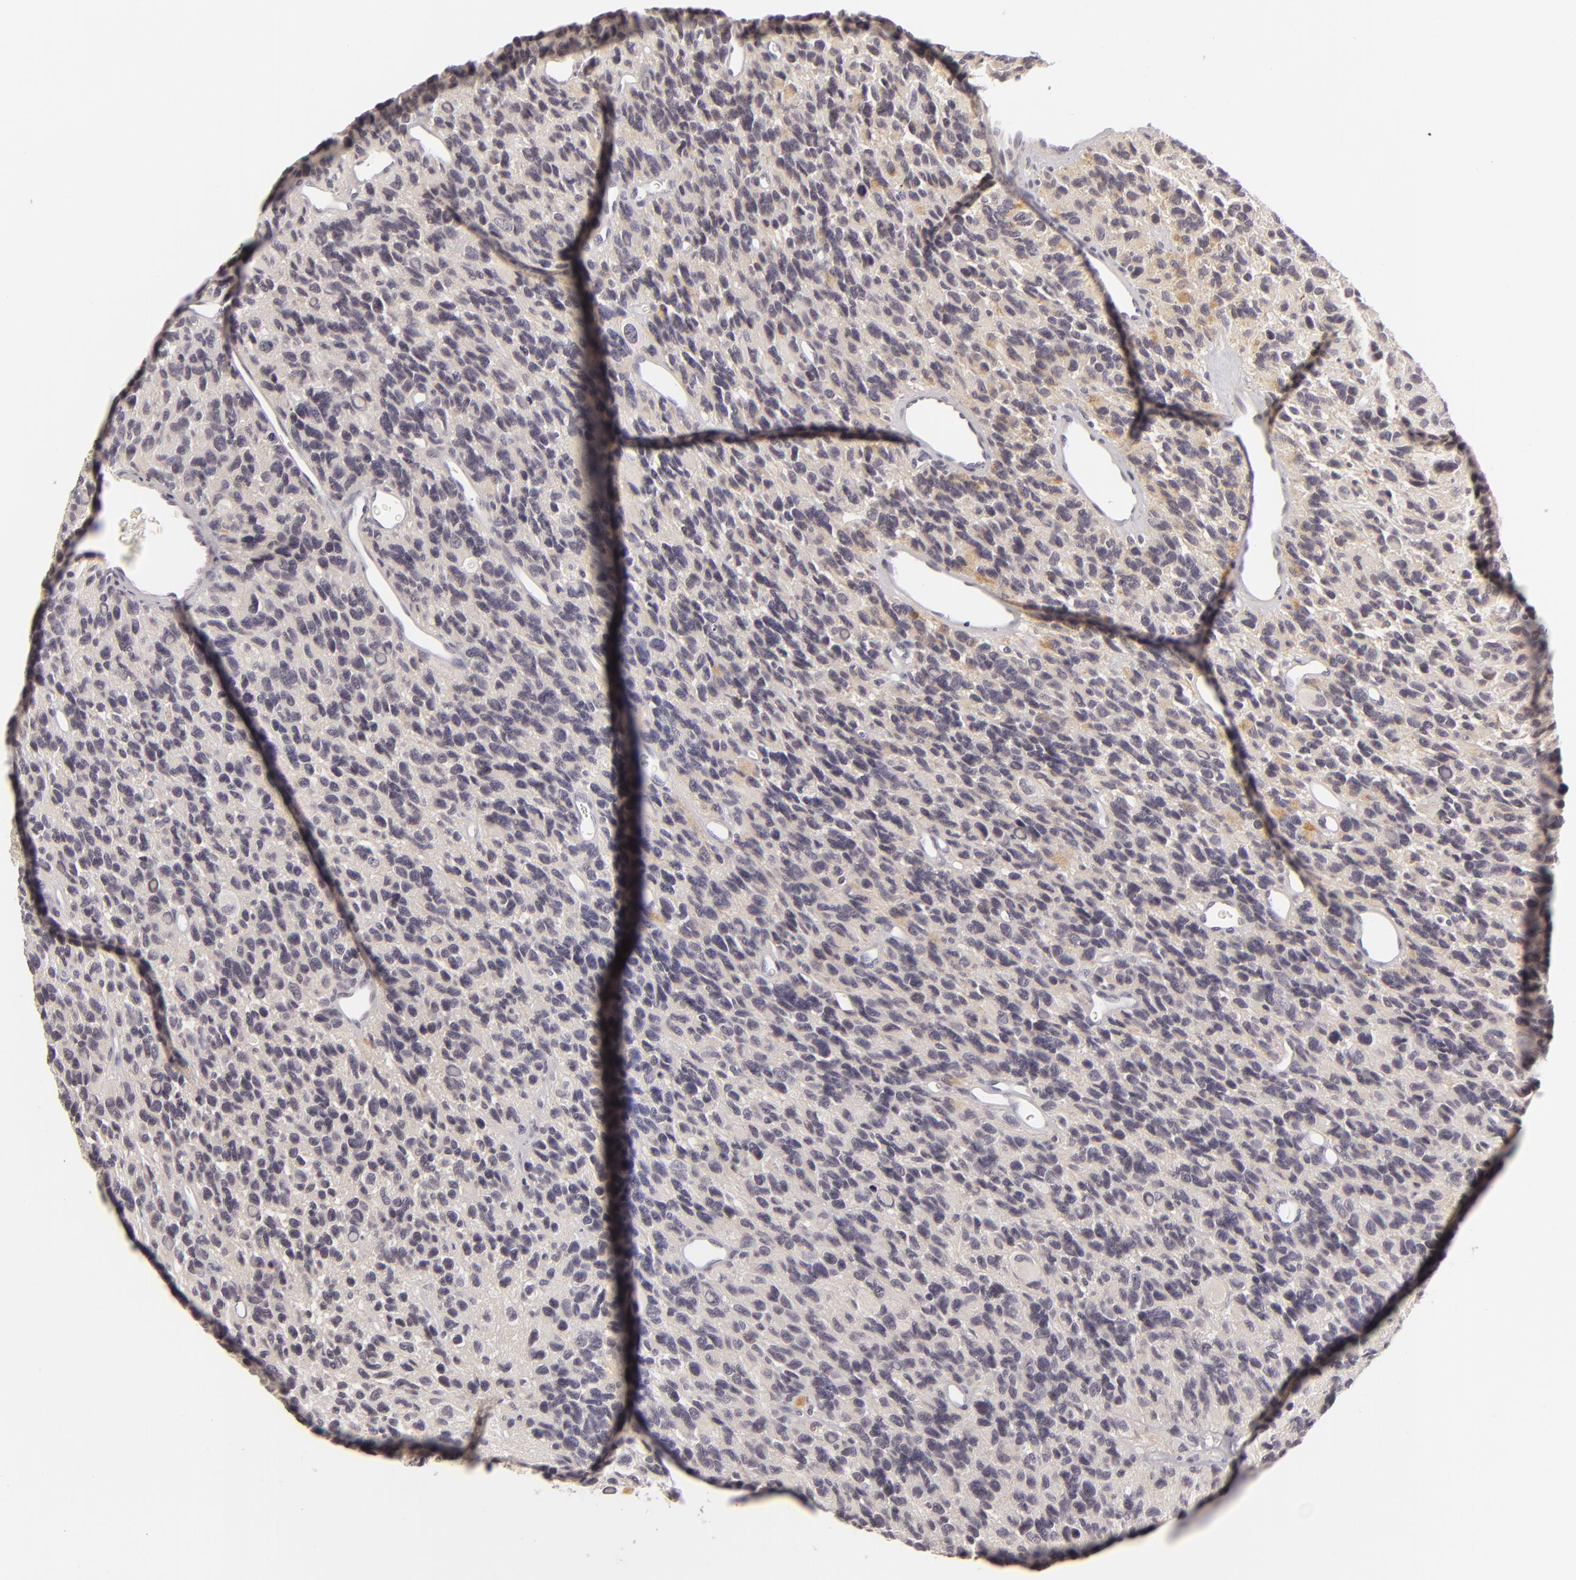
{"staining": {"intensity": "negative", "quantity": "none", "location": "none"}, "tissue": "glioma", "cell_type": "Tumor cells", "image_type": "cancer", "snomed": [{"axis": "morphology", "description": "Glioma, malignant, High grade"}, {"axis": "topography", "description": "Brain"}], "caption": "DAB immunohistochemical staining of human glioma exhibits no significant expression in tumor cells.", "gene": "DLG3", "patient": {"sex": "male", "age": 77}}